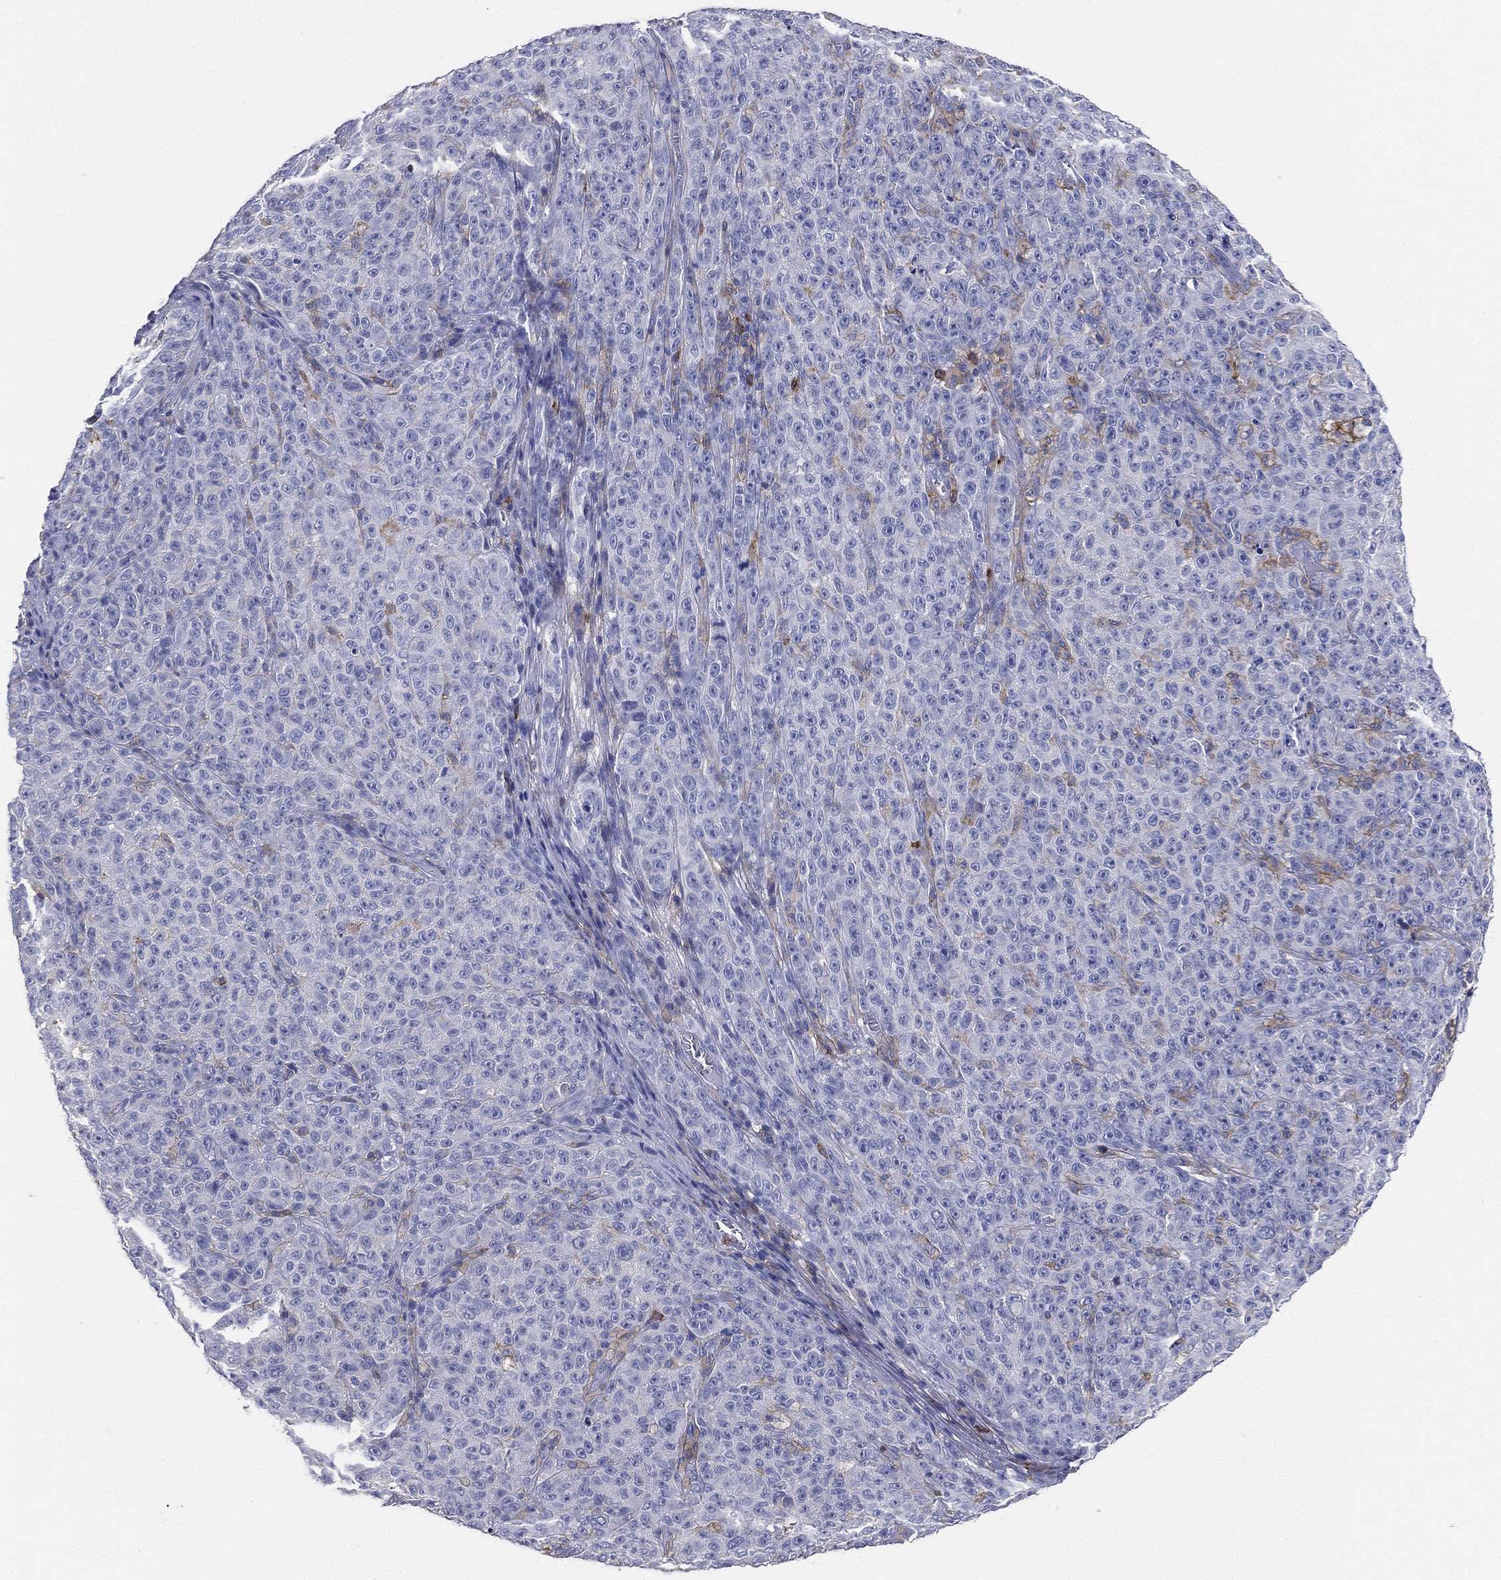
{"staining": {"intensity": "negative", "quantity": "none", "location": "none"}, "tissue": "melanoma", "cell_type": "Tumor cells", "image_type": "cancer", "snomed": [{"axis": "morphology", "description": "Malignant melanoma, NOS"}, {"axis": "topography", "description": "Skin"}], "caption": "DAB (3,3'-diaminobenzidine) immunohistochemical staining of human malignant melanoma reveals no significant staining in tumor cells. The staining was performed using DAB (3,3'-diaminobenzidine) to visualize the protein expression in brown, while the nuclei were stained in blue with hematoxylin (Magnification: 20x).", "gene": "CD33", "patient": {"sex": "female", "age": 82}}